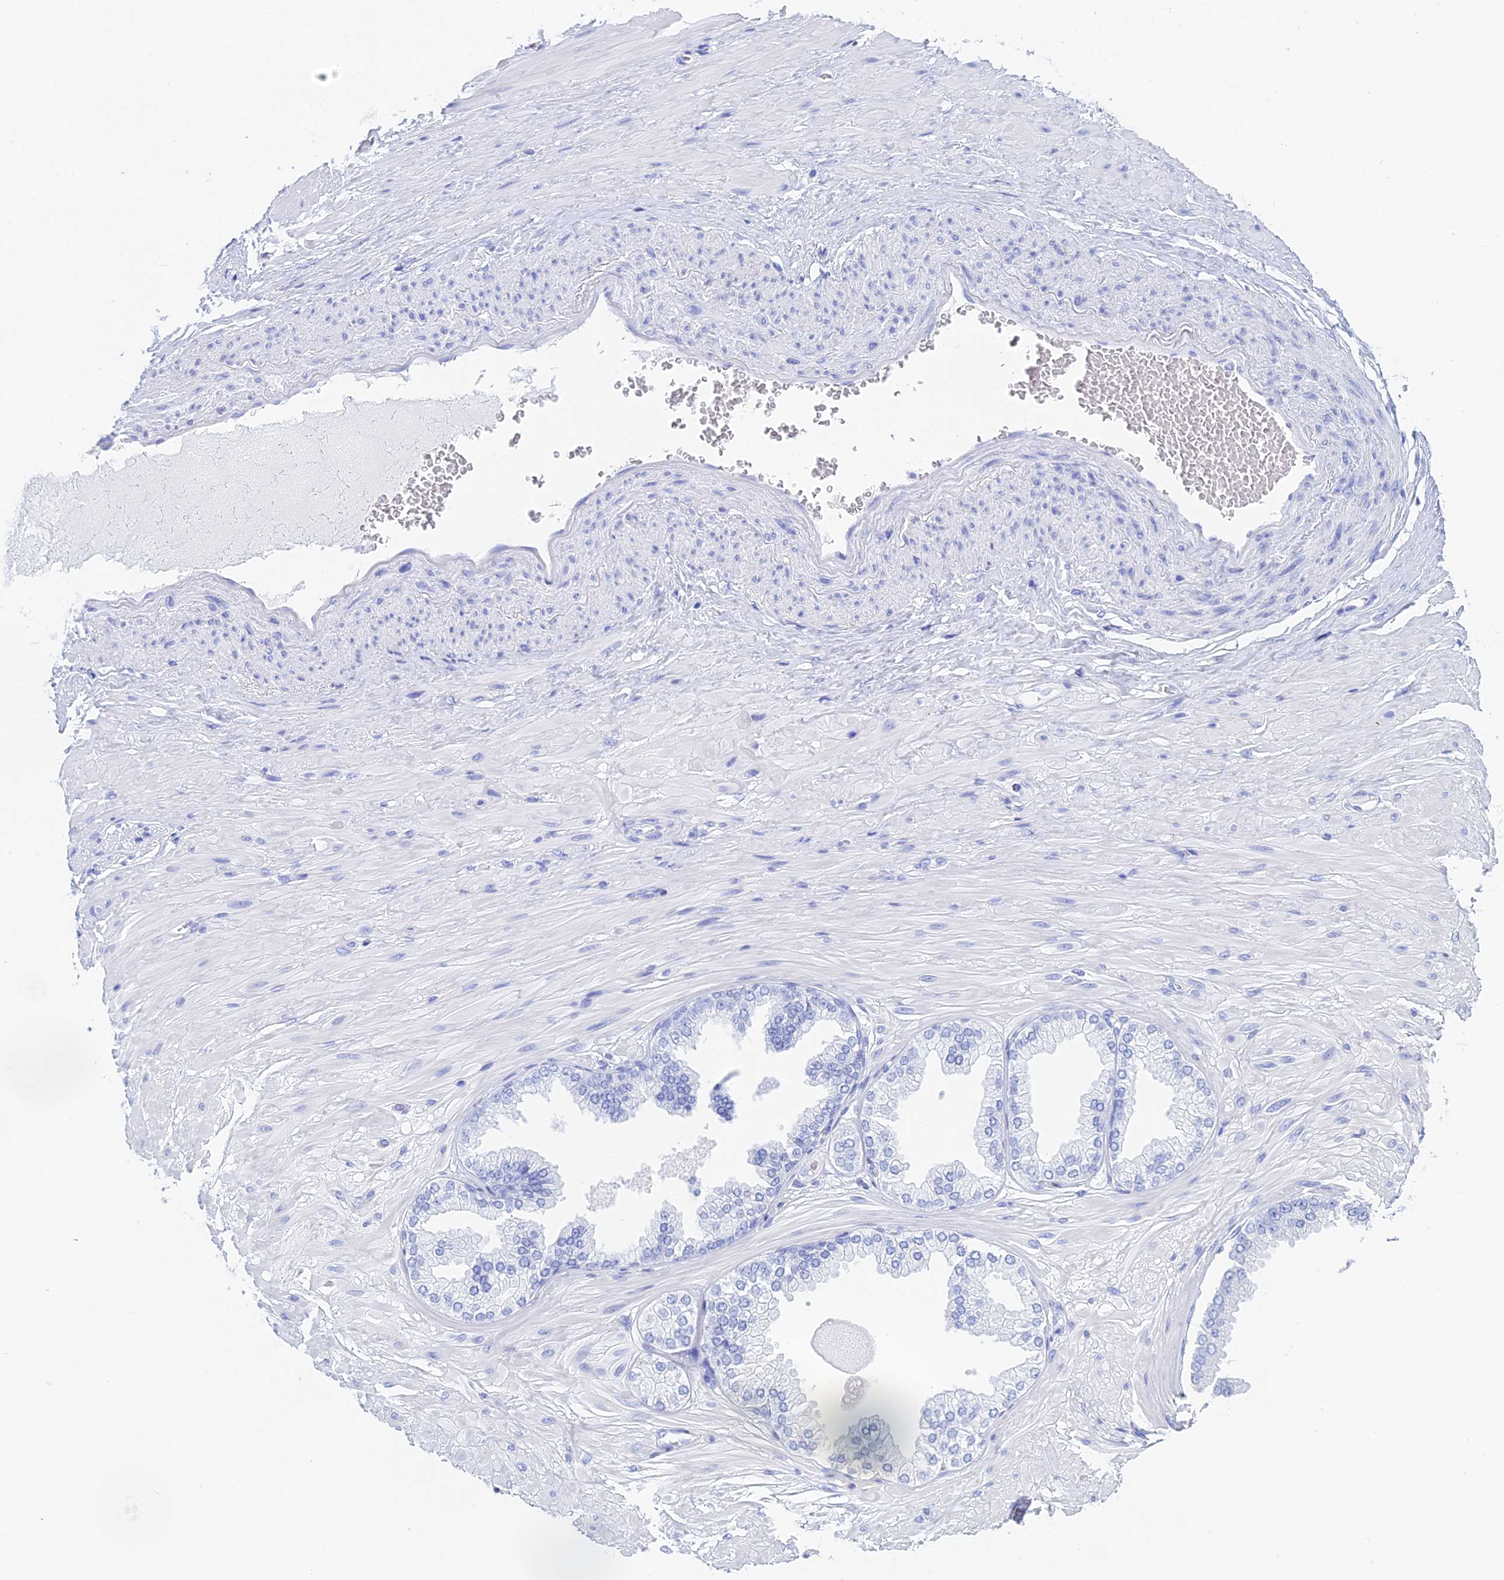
{"staining": {"intensity": "negative", "quantity": "none", "location": "none"}, "tissue": "adipose tissue", "cell_type": "Adipocytes", "image_type": "normal", "snomed": [{"axis": "morphology", "description": "Normal tissue, NOS"}, {"axis": "morphology", "description": "Adenocarcinoma, Low grade"}, {"axis": "topography", "description": "Prostate"}, {"axis": "topography", "description": "Peripheral nerve tissue"}], "caption": "Immunohistochemistry (IHC) histopathology image of normal adipose tissue stained for a protein (brown), which reveals no staining in adipocytes. Nuclei are stained in blue.", "gene": "TEX101", "patient": {"sex": "male", "age": 63}}